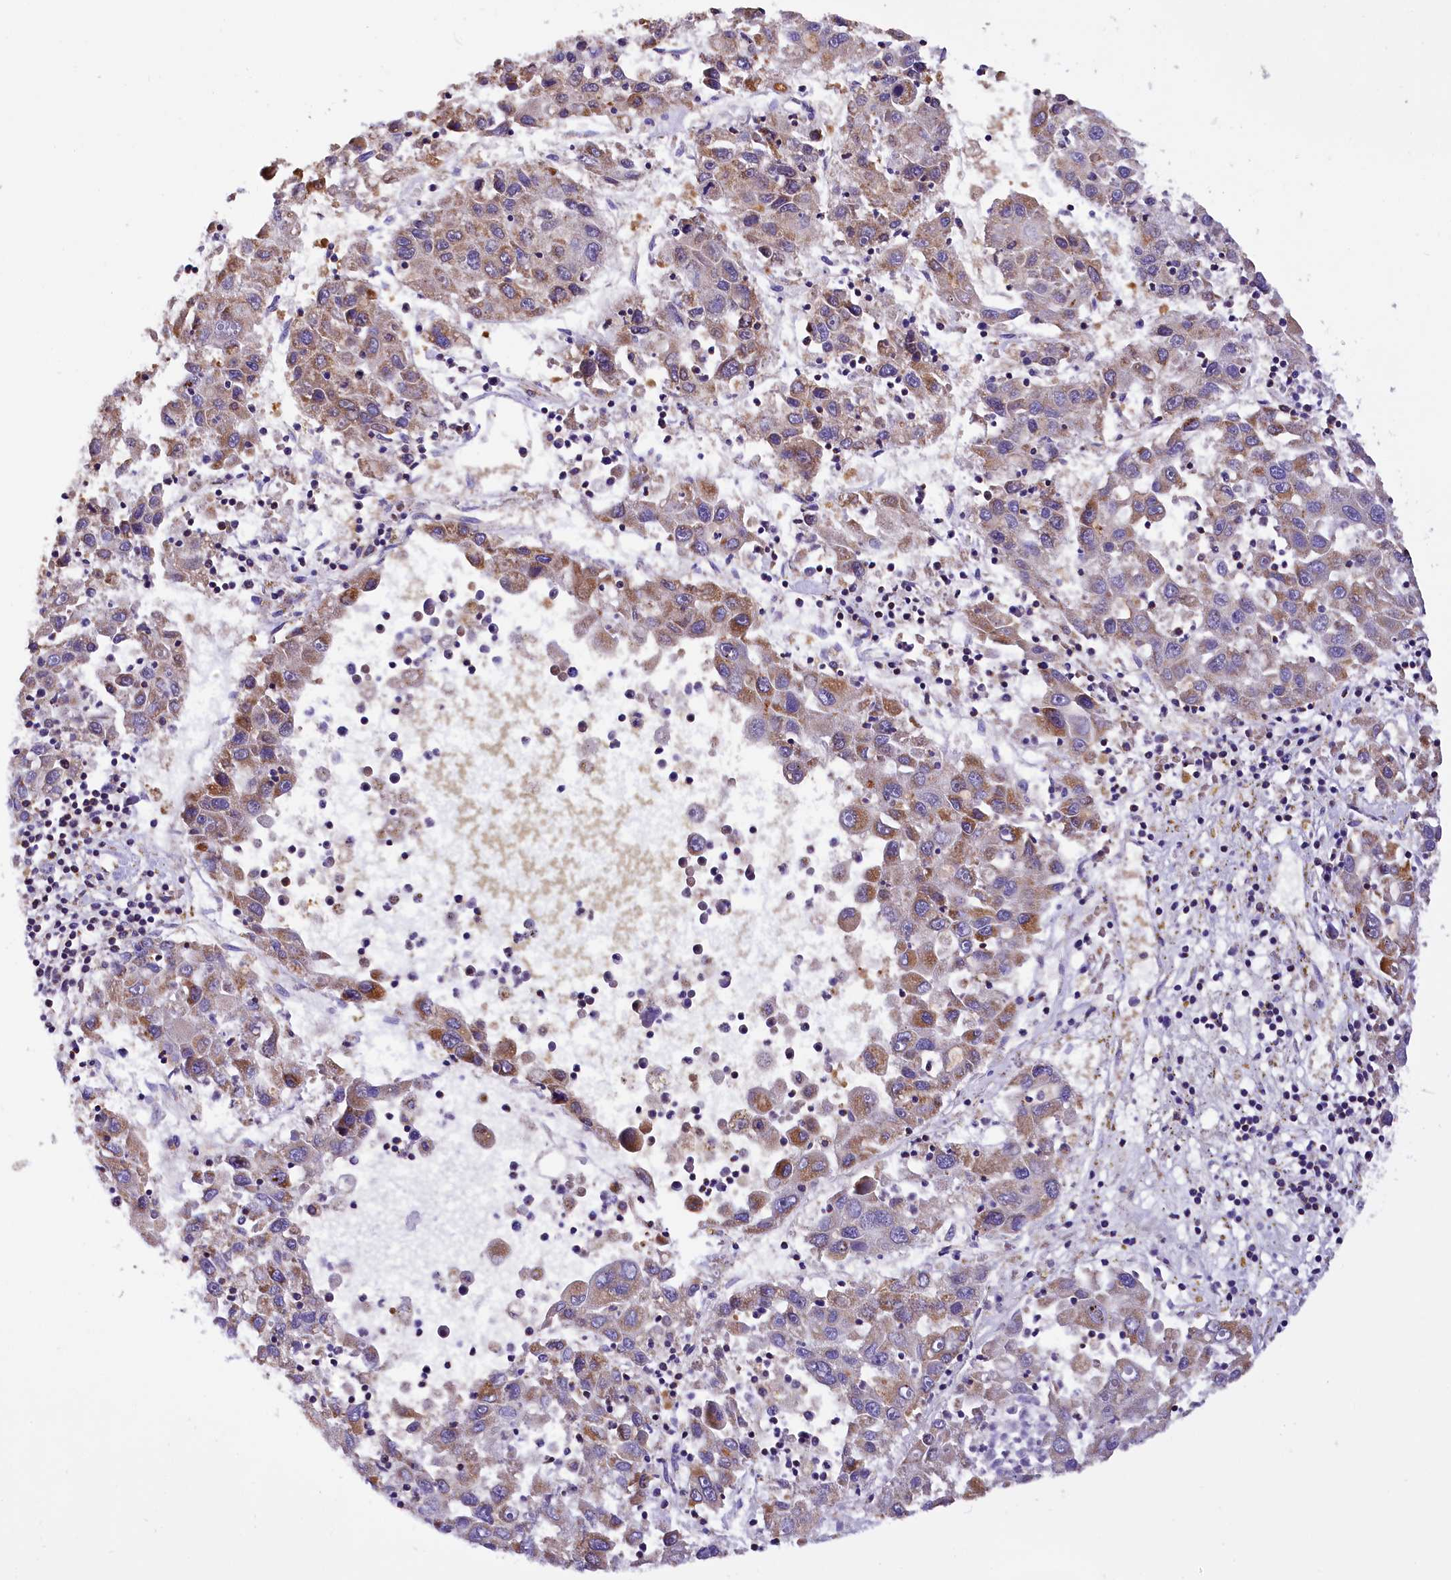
{"staining": {"intensity": "moderate", "quantity": "25%-75%", "location": "cytoplasmic/membranous"}, "tissue": "liver cancer", "cell_type": "Tumor cells", "image_type": "cancer", "snomed": [{"axis": "morphology", "description": "Carcinoma, Hepatocellular, NOS"}, {"axis": "topography", "description": "Liver"}], "caption": "An immunohistochemistry histopathology image of tumor tissue is shown. Protein staining in brown labels moderate cytoplasmic/membranous positivity in hepatocellular carcinoma (liver) within tumor cells.", "gene": "TASOR2", "patient": {"sex": "male", "age": 49}}